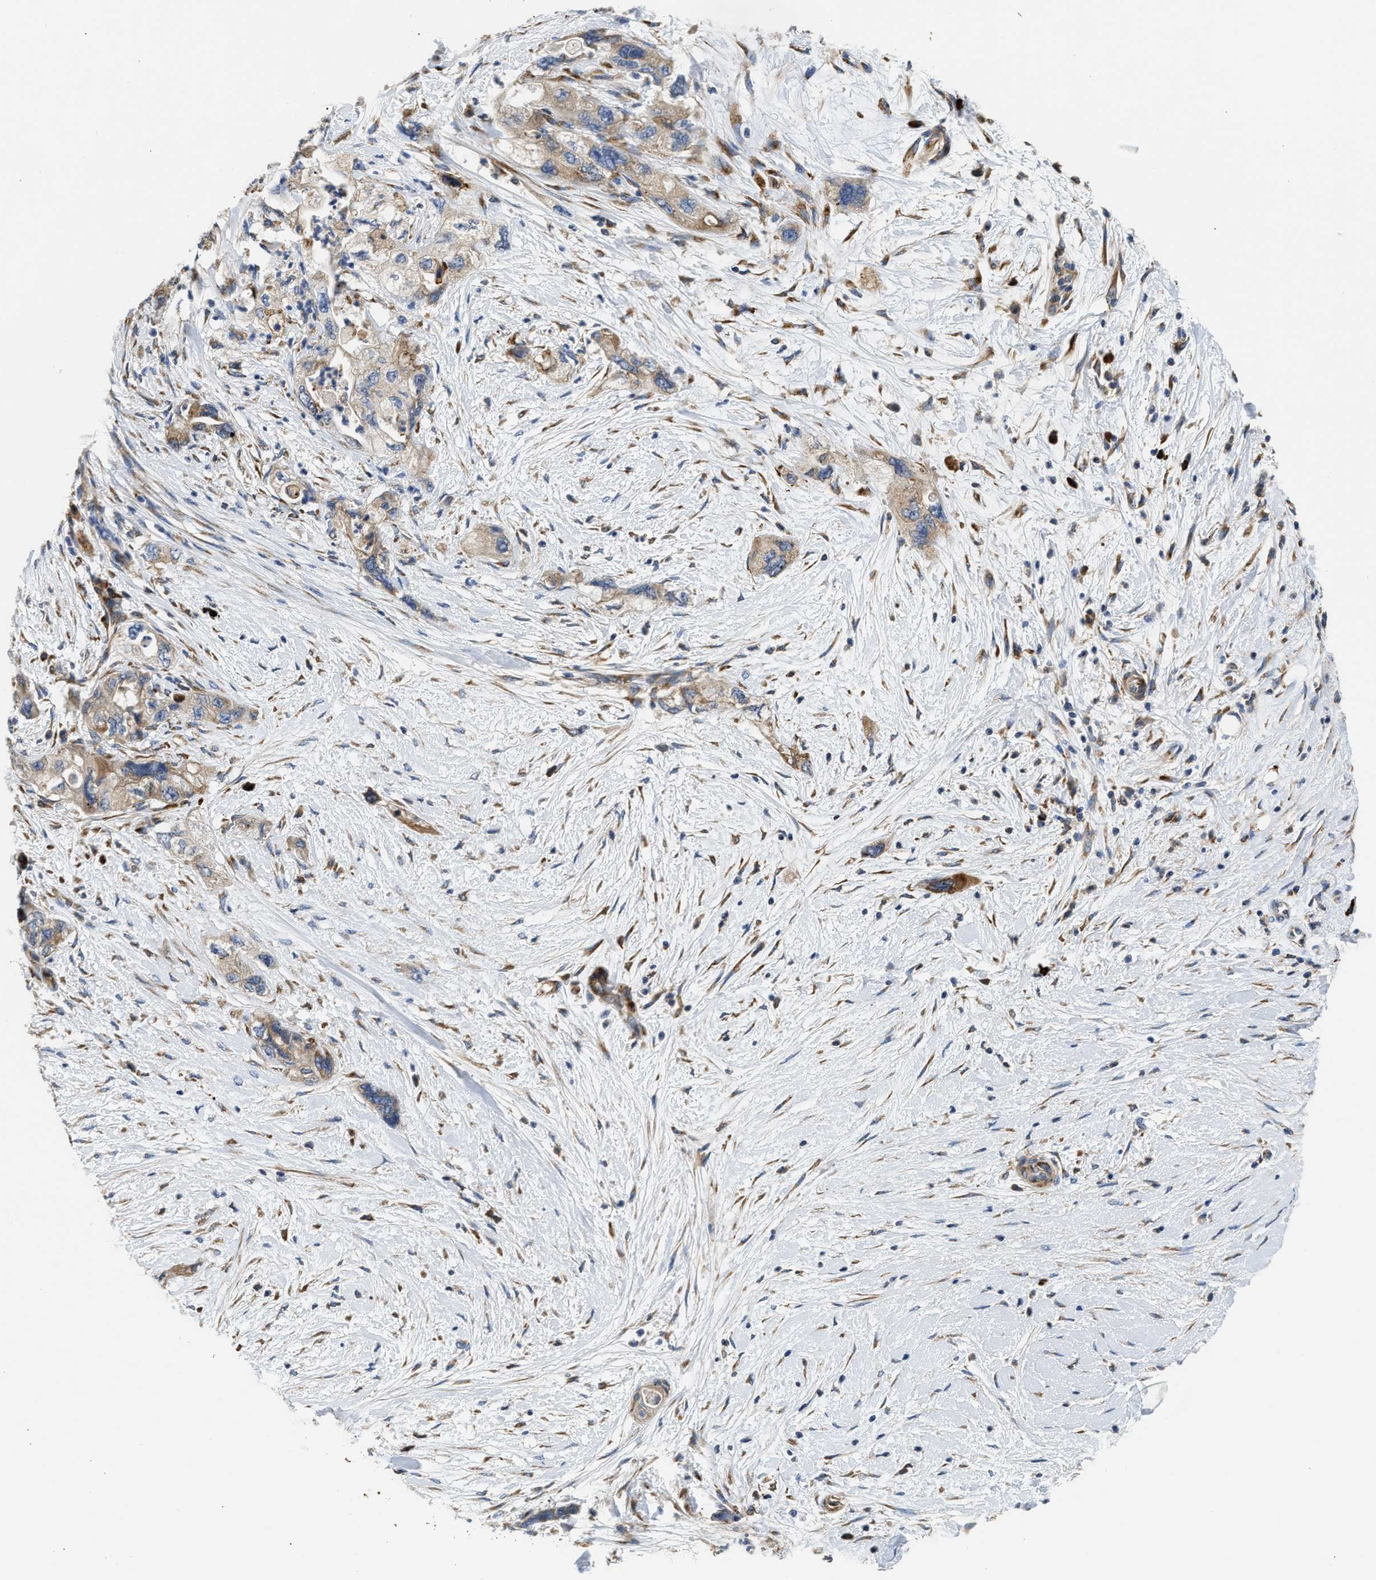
{"staining": {"intensity": "moderate", "quantity": ">75%", "location": "cytoplasmic/membranous"}, "tissue": "pancreatic cancer", "cell_type": "Tumor cells", "image_type": "cancer", "snomed": [{"axis": "morphology", "description": "Adenocarcinoma, NOS"}, {"axis": "topography", "description": "Pancreas"}], "caption": "High-magnification brightfield microscopy of pancreatic adenocarcinoma stained with DAB (brown) and counterstained with hematoxylin (blue). tumor cells exhibit moderate cytoplasmic/membranous positivity is appreciated in approximately>75% of cells.", "gene": "AMZ1", "patient": {"sex": "female", "age": 73}}